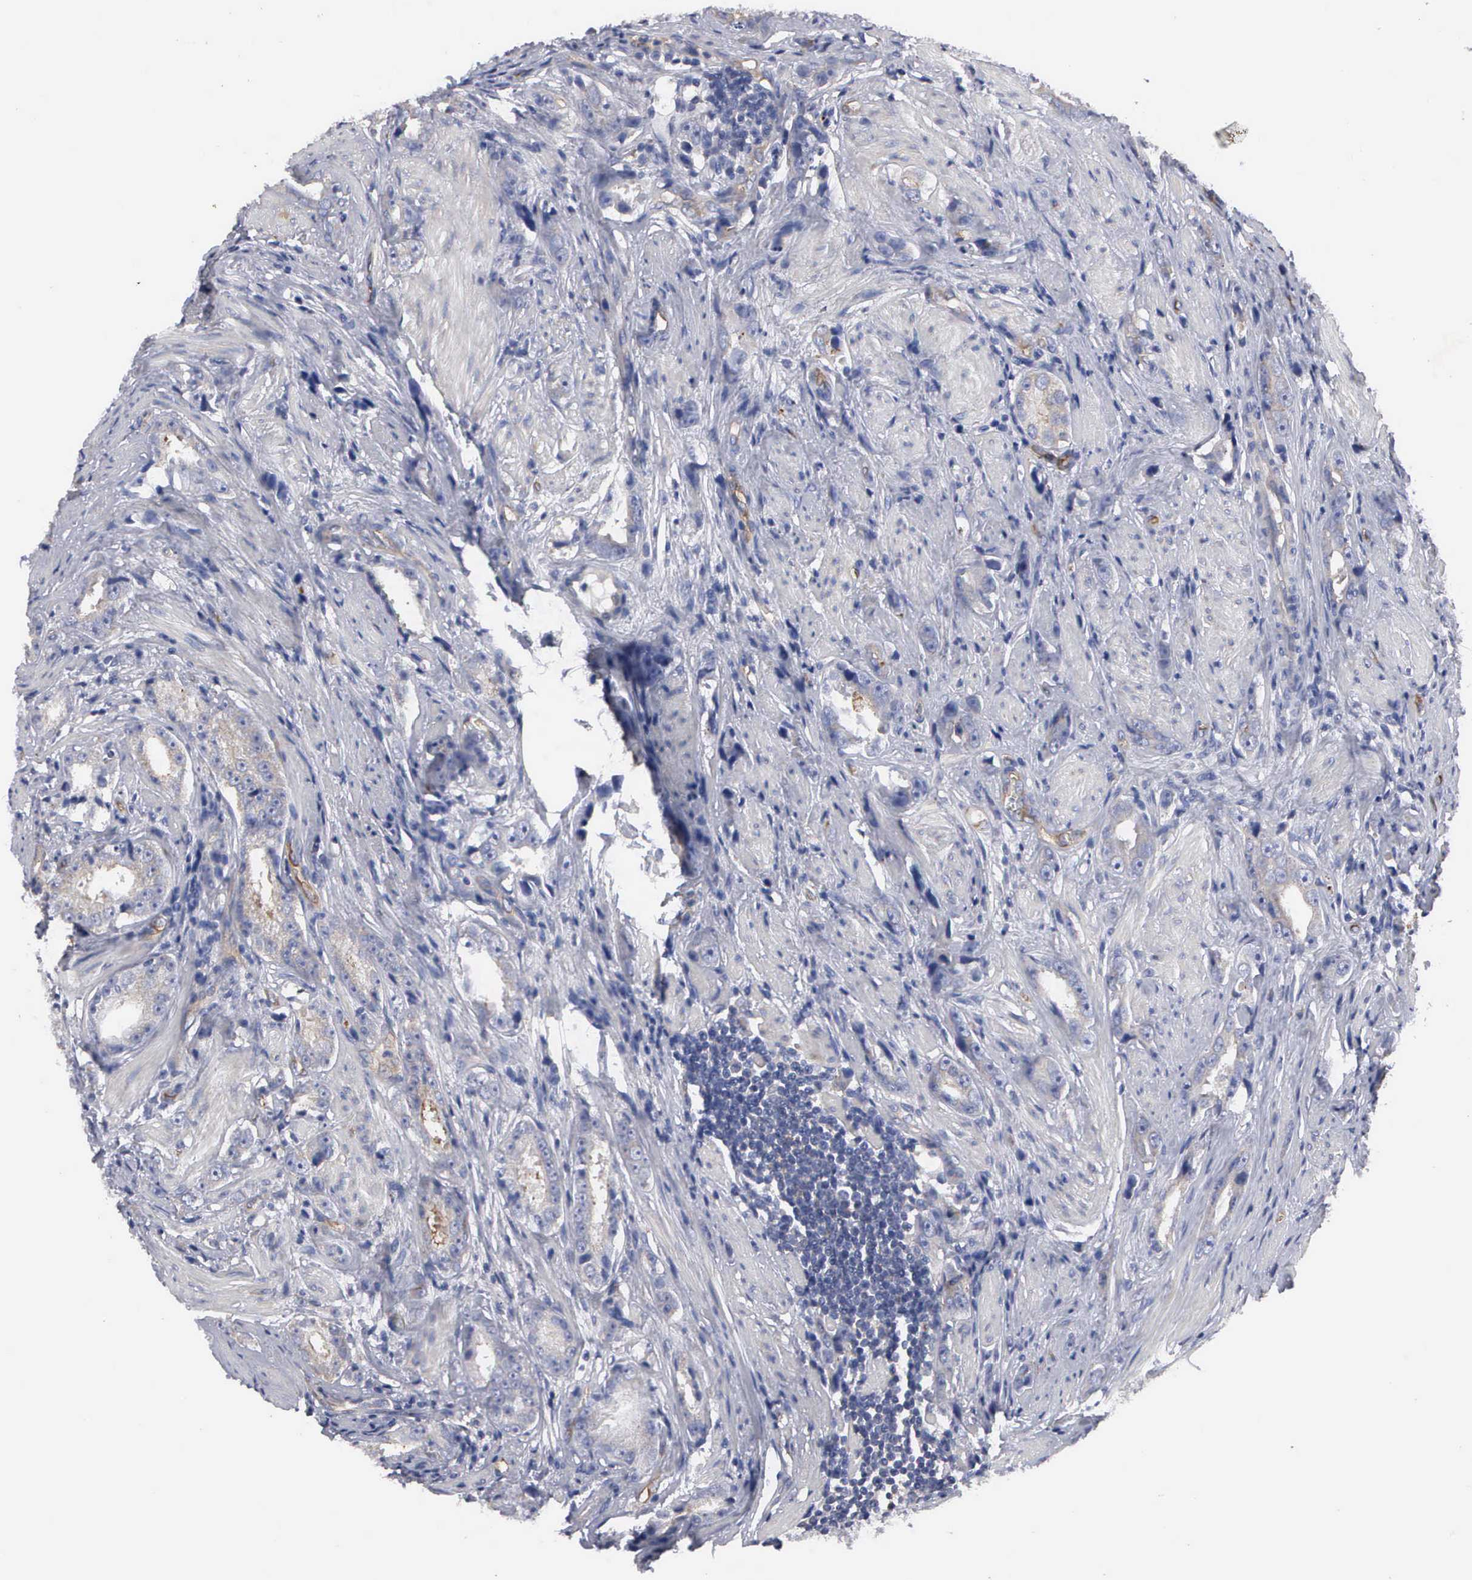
{"staining": {"intensity": "weak", "quantity": "25%-75%", "location": "cytoplasmic/membranous"}, "tissue": "prostate cancer", "cell_type": "Tumor cells", "image_type": "cancer", "snomed": [{"axis": "morphology", "description": "Adenocarcinoma, Medium grade"}, {"axis": "topography", "description": "Prostate"}], "caption": "Protein expression analysis of medium-grade adenocarcinoma (prostate) reveals weak cytoplasmic/membranous expression in approximately 25%-75% of tumor cells.", "gene": "RDX", "patient": {"sex": "male", "age": 53}}